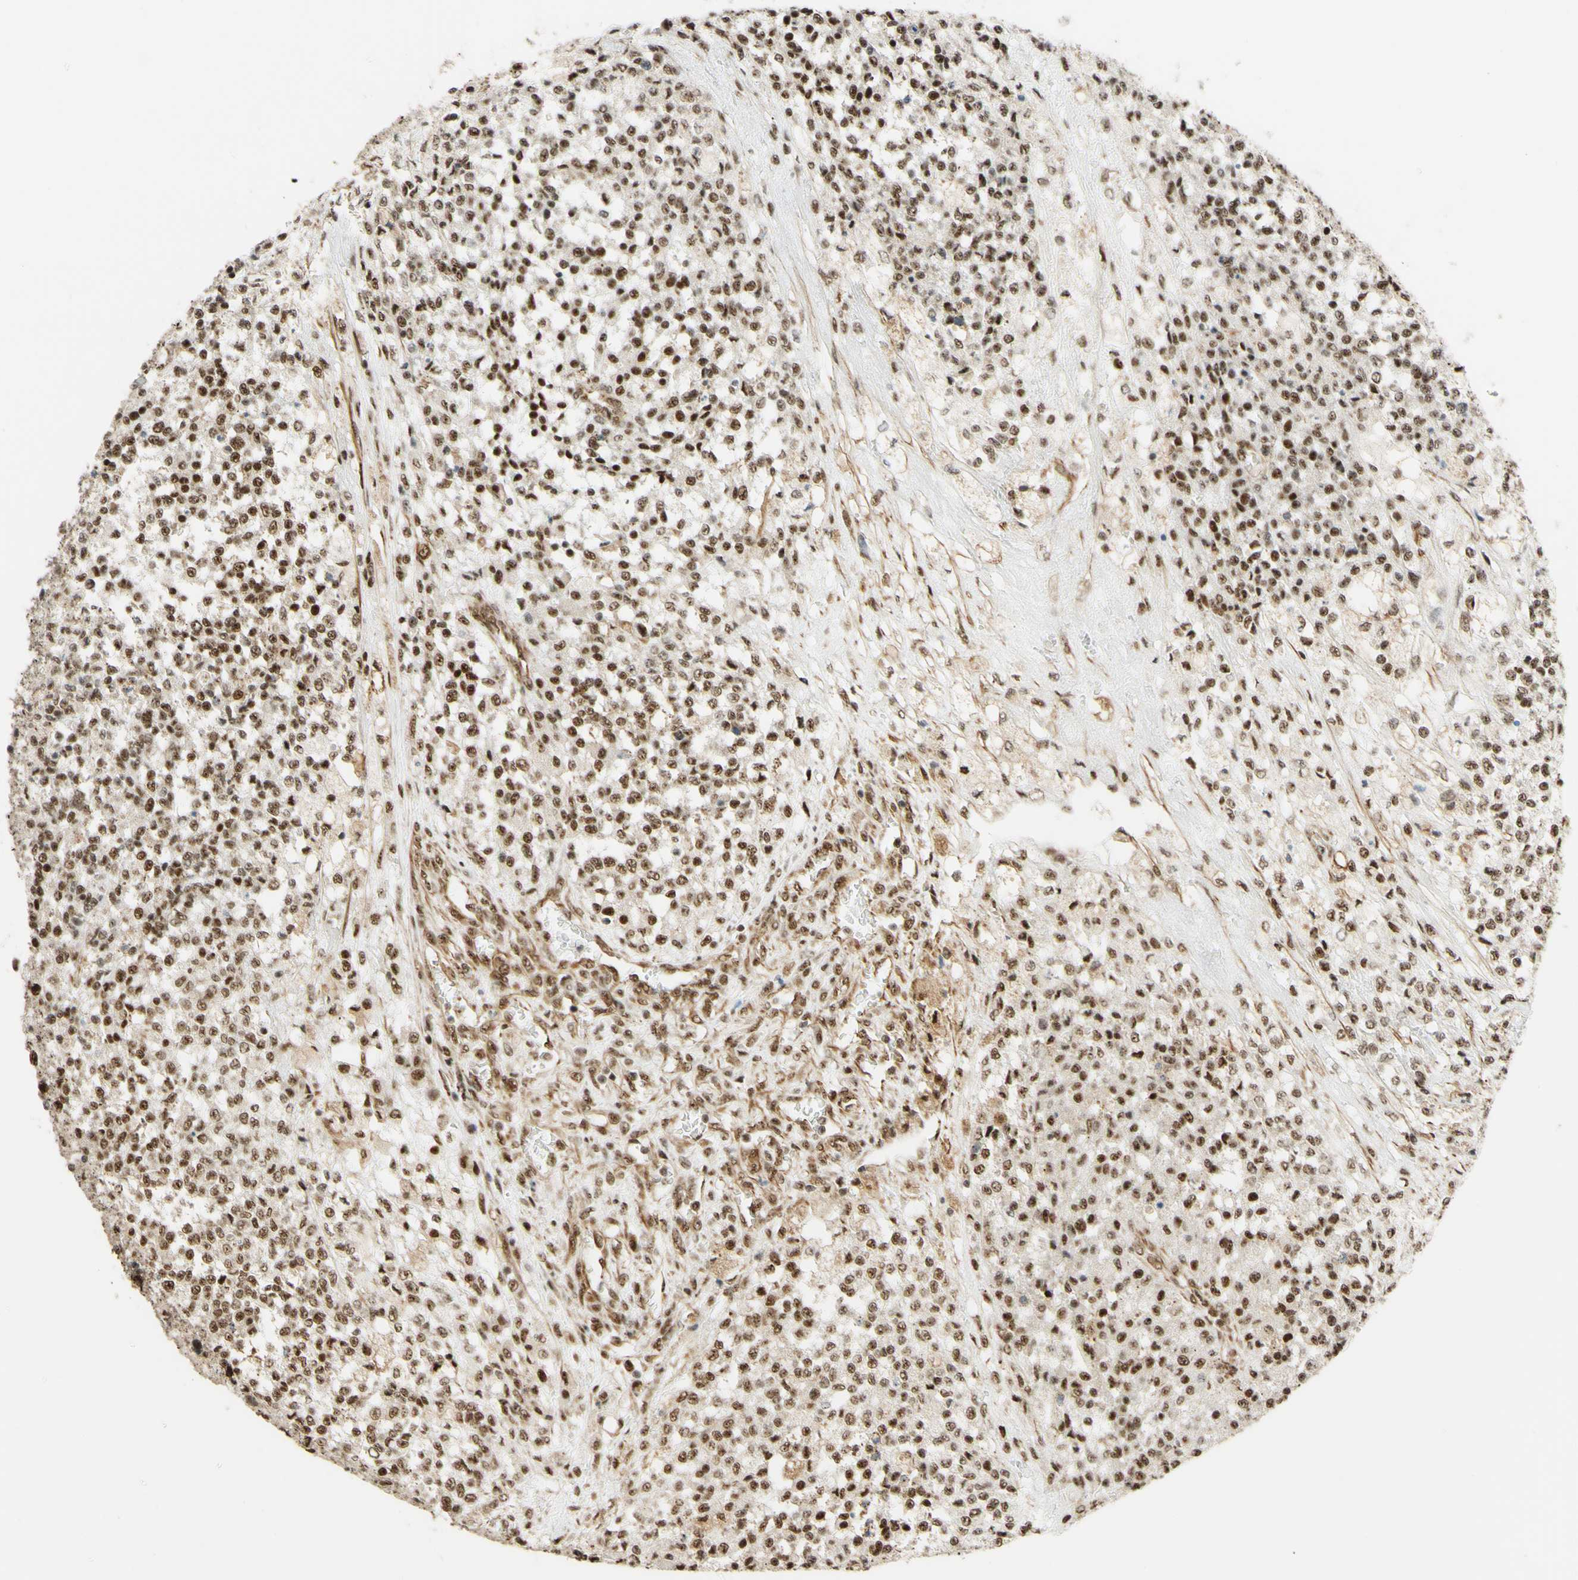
{"staining": {"intensity": "moderate", "quantity": ">75%", "location": "nuclear"}, "tissue": "testis cancer", "cell_type": "Tumor cells", "image_type": "cancer", "snomed": [{"axis": "morphology", "description": "Seminoma, NOS"}, {"axis": "topography", "description": "Testis"}], "caption": "Immunohistochemical staining of testis seminoma demonstrates medium levels of moderate nuclear staining in approximately >75% of tumor cells.", "gene": "SAP18", "patient": {"sex": "male", "age": 59}}